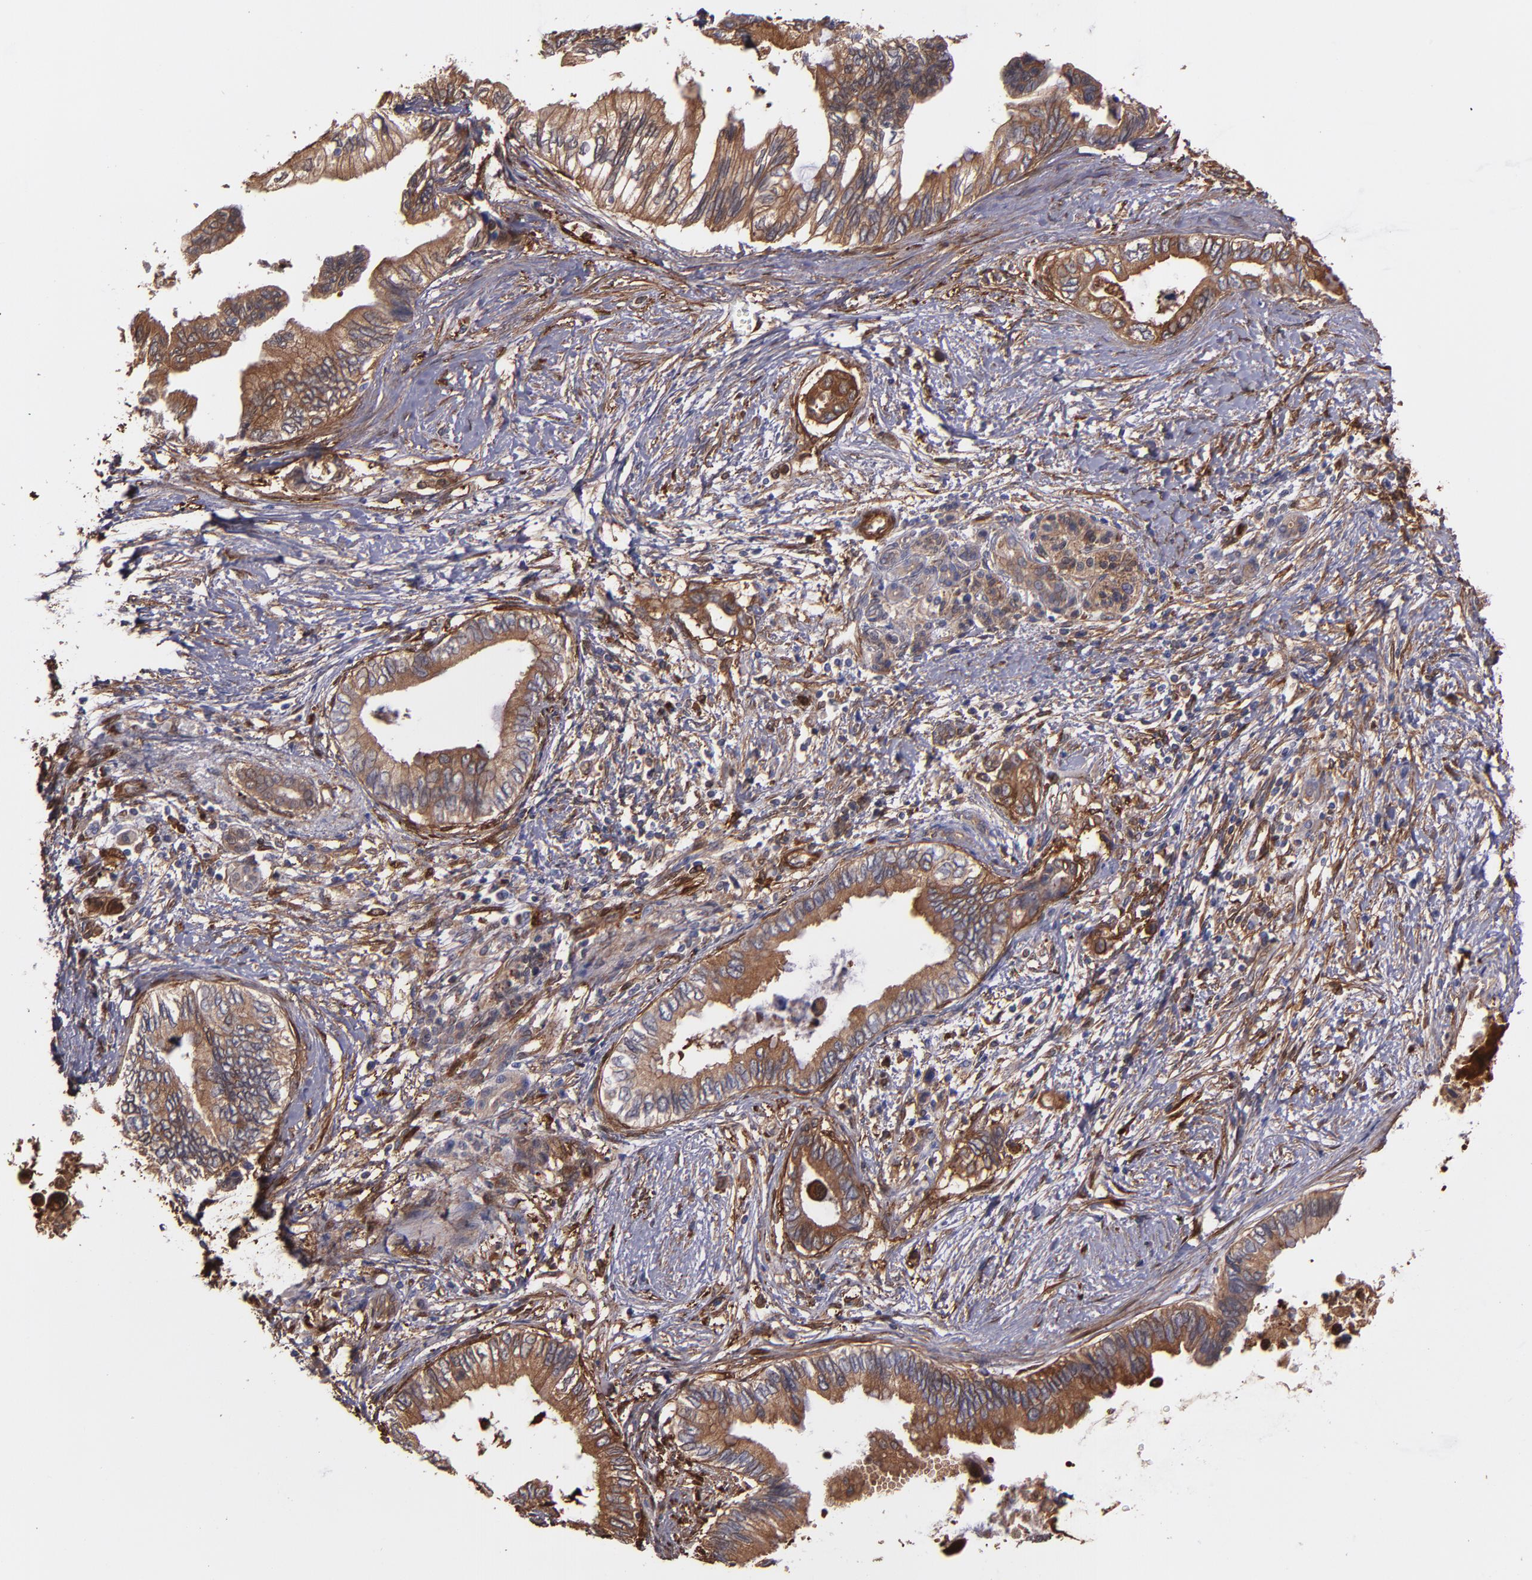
{"staining": {"intensity": "moderate", "quantity": "25%-75%", "location": "cytoplasmic/membranous"}, "tissue": "pancreatic cancer", "cell_type": "Tumor cells", "image_type": "cancer", "snomed": [{"axis": "morphology", "description": "Adenocarcinoma, NOS"}, {"axis": "topography", "description": "Pancreas"}], "caption": "This micrograph demonstrates IHC staining of human pancreatic adenocarcinoma, with medium moderate cytoplasmic/membranous staining in about 25%-75% of tumor cells.", "gene": "VCL", "patient": {"sex": "female", "age": 66}}